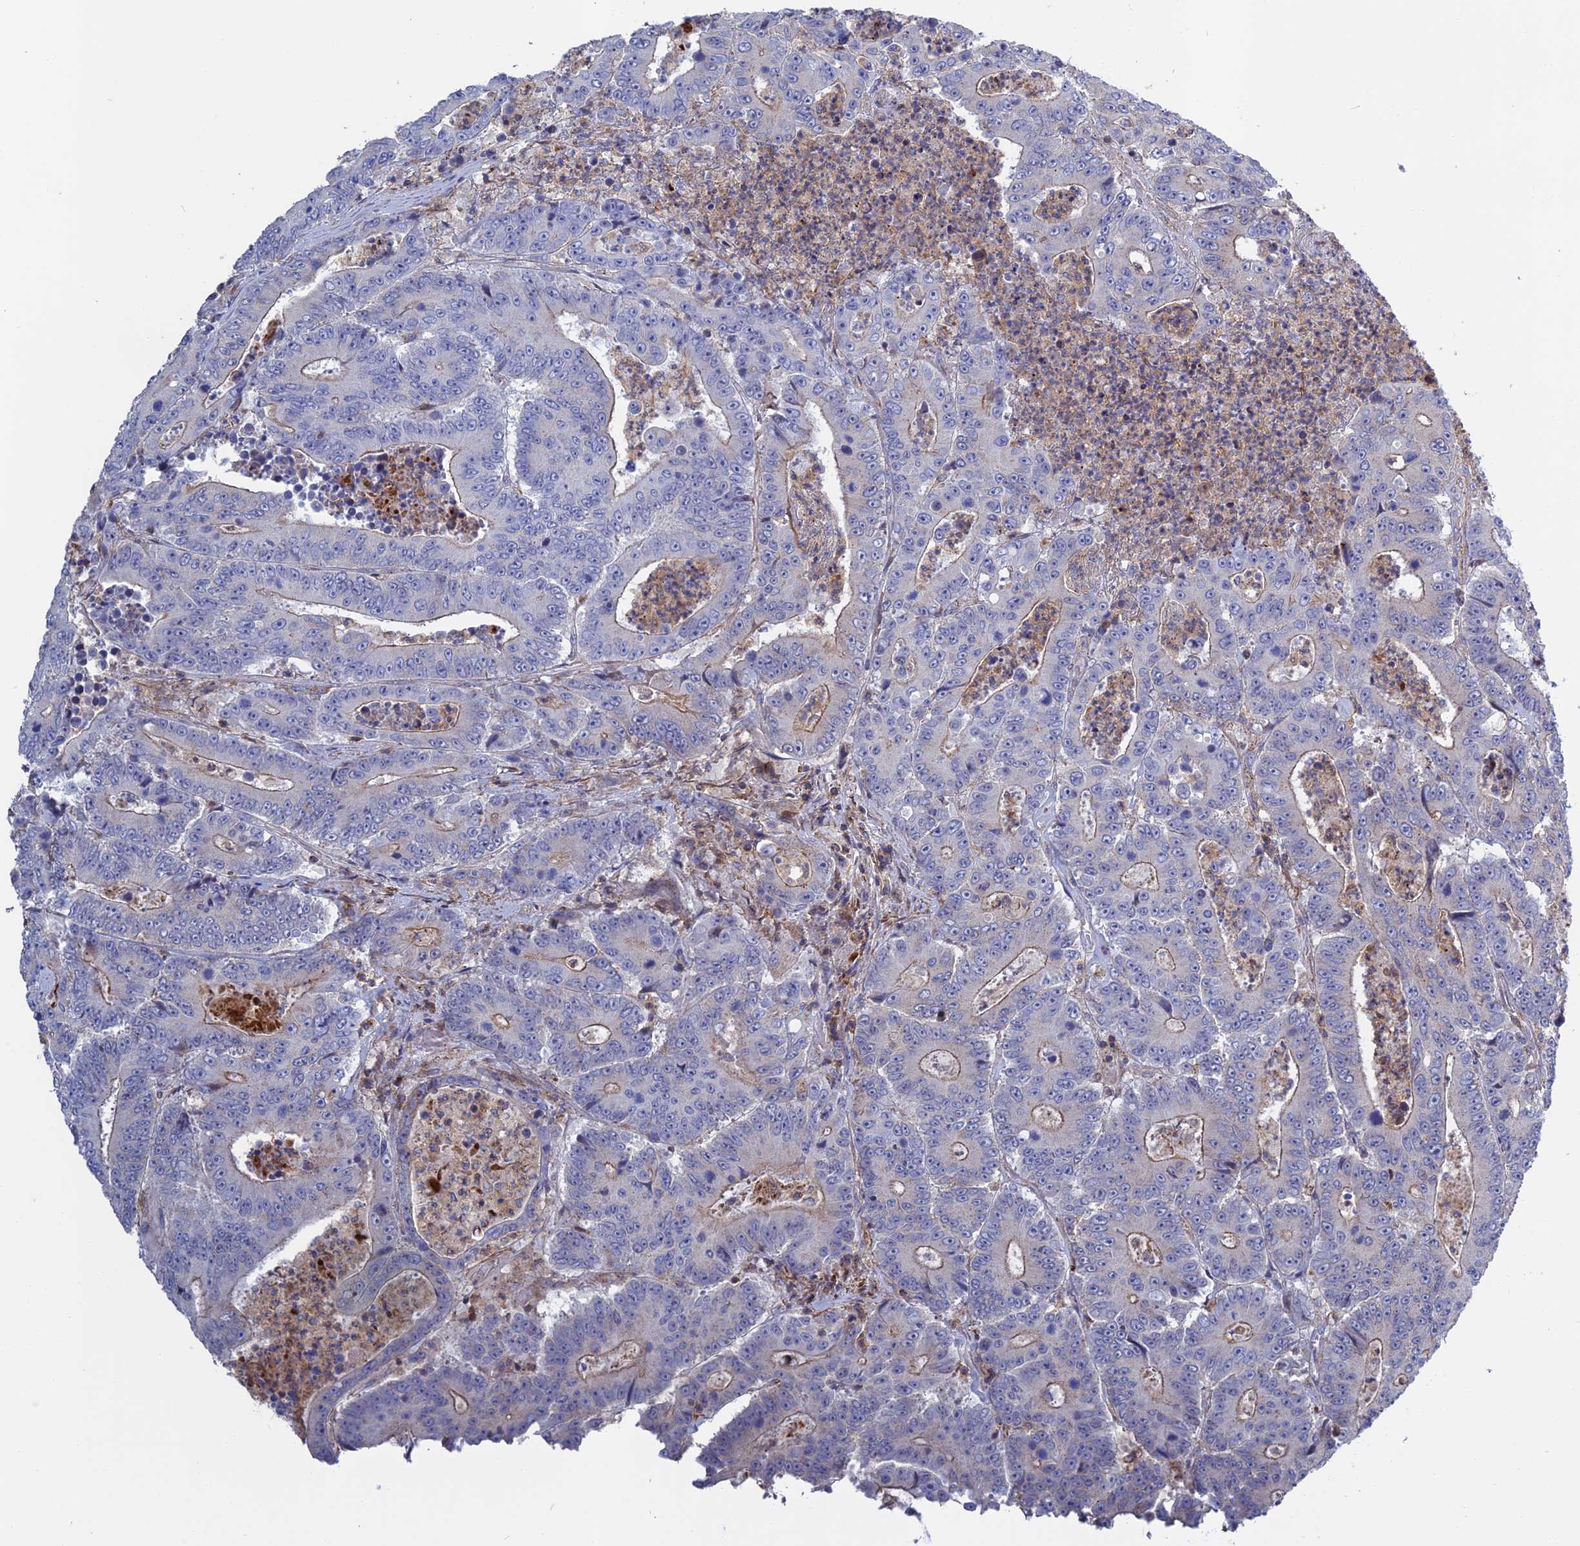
{"staining": {"intensity": "weak", "quantity": "<25%", "location": "cytoplasmic/membranous"}, "tissue": "colorectal cancer", "cell_type": "Tumor cells", "image_type": "cancer", "snomed": [{"axis": "morphology", "description": "Adenocarcinoma, NOS"}, {"axis": "topography", "description": "Colon"}], "caption": "Colorectal cancer stained for a protein using IHC reveals no staining tumor cells.", "gene": "LYPD5", "patient": {"sex": "male", "age": 83}}